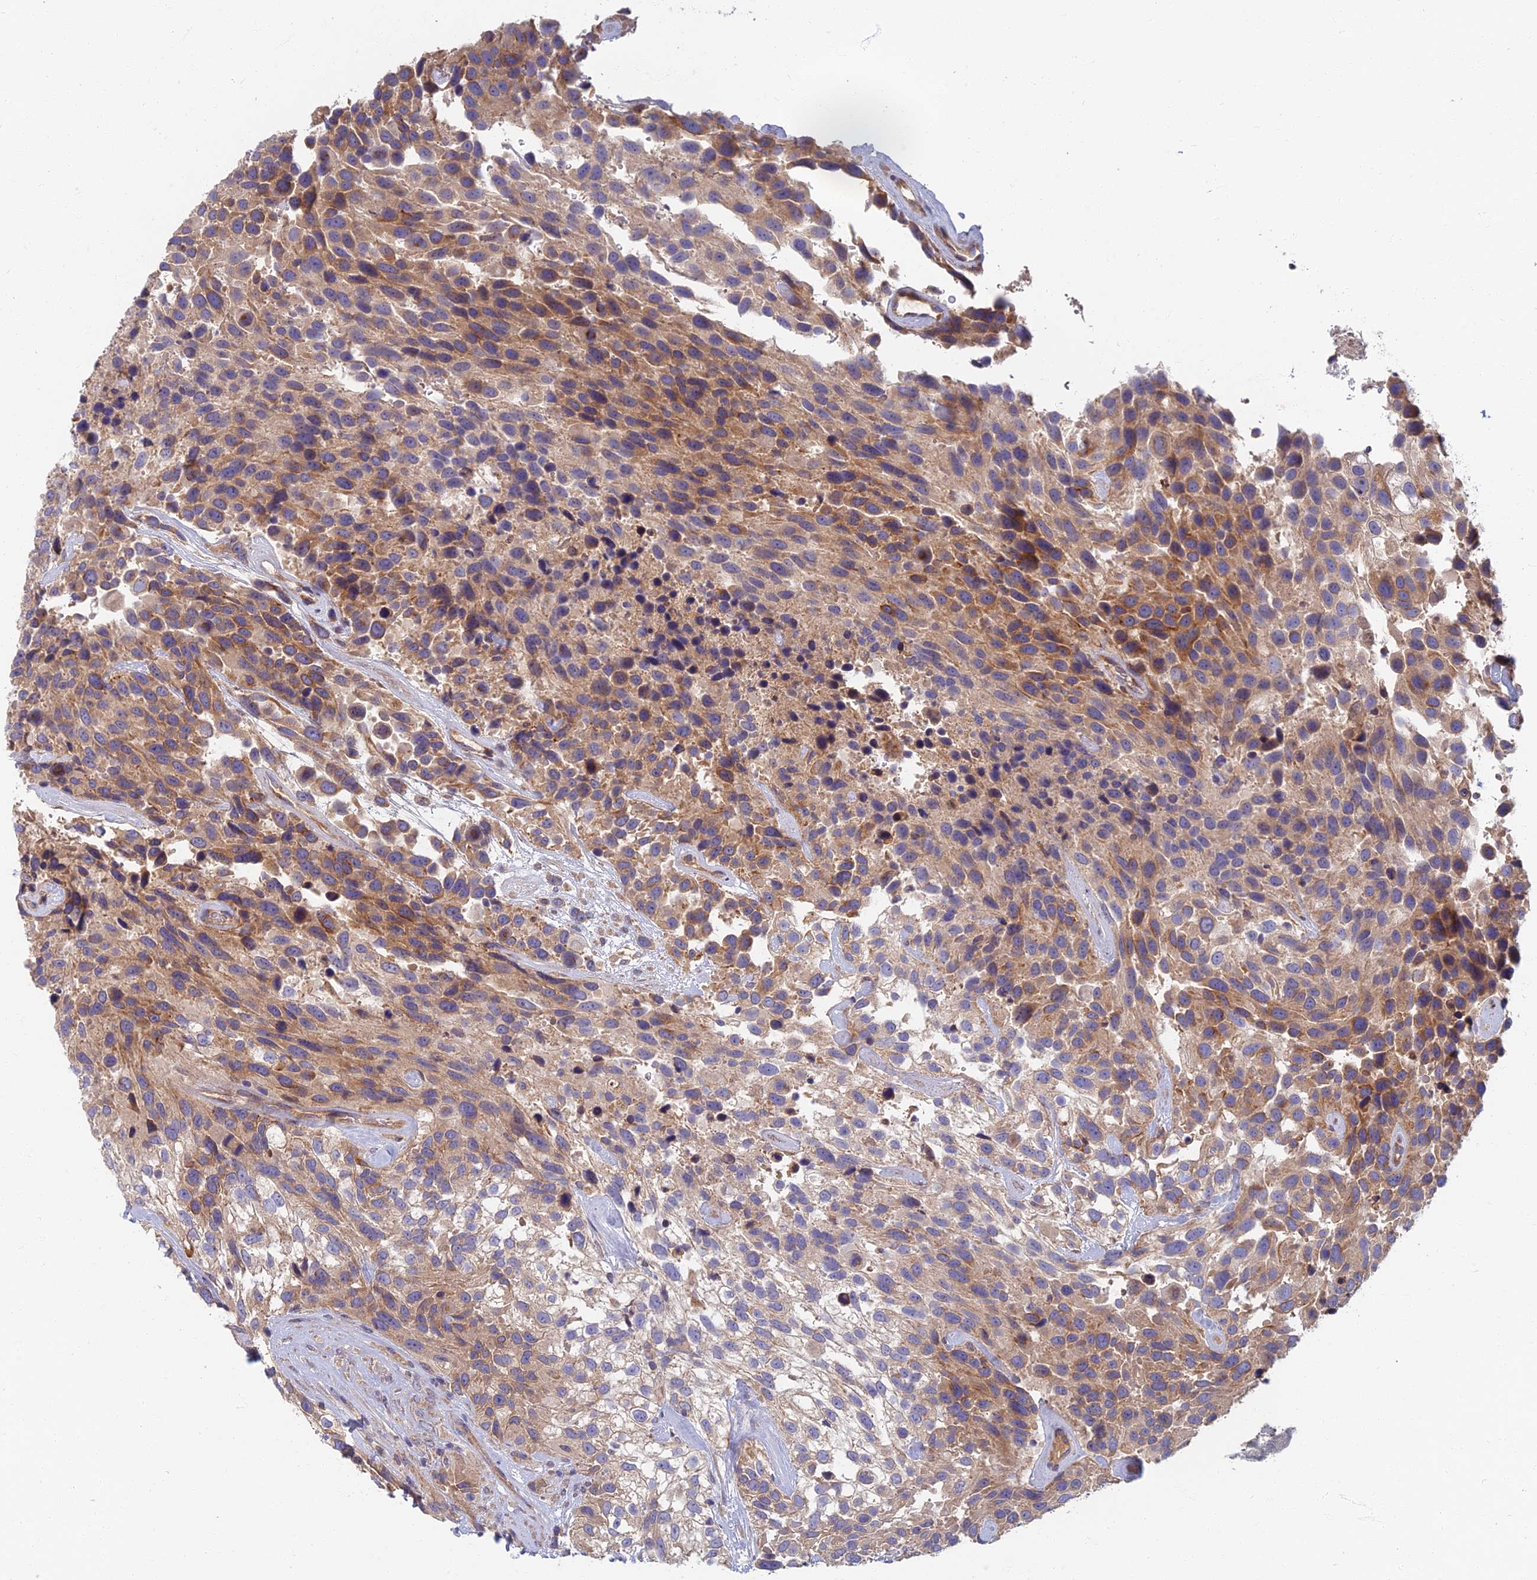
{"staining": {"intensity": "moderate", "quantity": "25%-75%", "location": "cytoplasmic/membranous"}, "tissue": "urothelial cancer", "cell_type": "Tumor cells", "image_type": "cancer", "snomed": [{"axis": "morphology", "description": "Urothelial carcinoma, High grade"}, {"axis": "topography", "description": "Urinary bladder"}], "caption": "This is an image of immunohistochemistry staining of urothelial carcinoma (high-grade), which shows moderate staining in the cytoplasmic/membranous of tumor cells.", "gene": "SOGA1", "patient": {"sex": "female", "age": 70}}